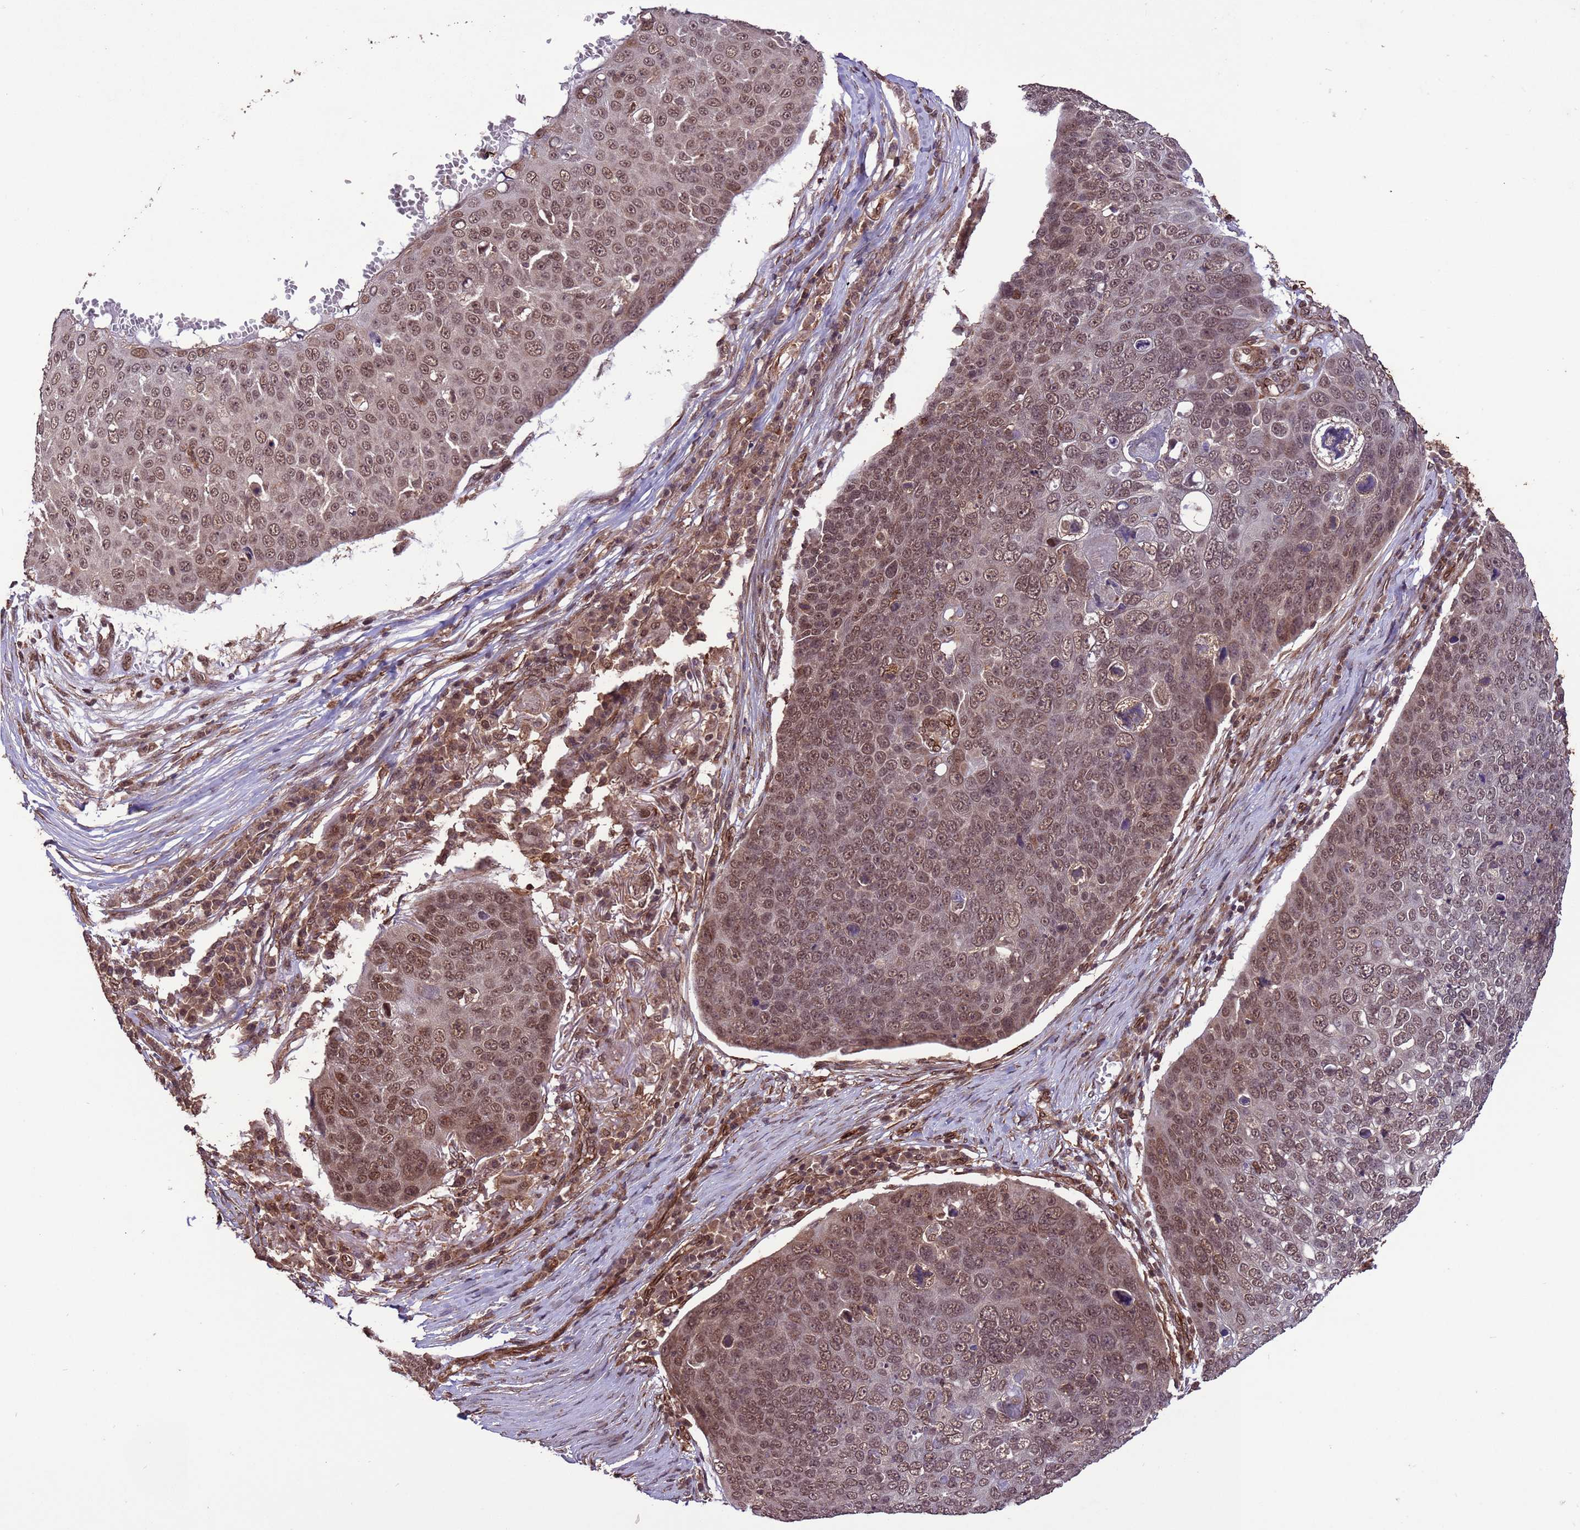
{"staining": {"intensity": "moderate", "quantity": ">75%", "location": "nuclear"}, "tissue": "skin cancer", "cell_type": "Tumor cells", "image_type": "cancer", "snomed": [{"axis": "morphology", "description": "Squamous cell carcinoma, NOS"}, {"axis": "topography", "description": "Skin"}], "caption": "Protein staining shows moderate nuclear staining in approximately >75% of tumor cells in squamous cell carcinoma (skin). The staining was performed using DAB (3,3'-diaminobenzidine), with brown indicating positive protein expression. Nuclei are stained blue with hematoxylin.", "gene": "VSTM4", "patient": {"sex": "male", "age": 71}}